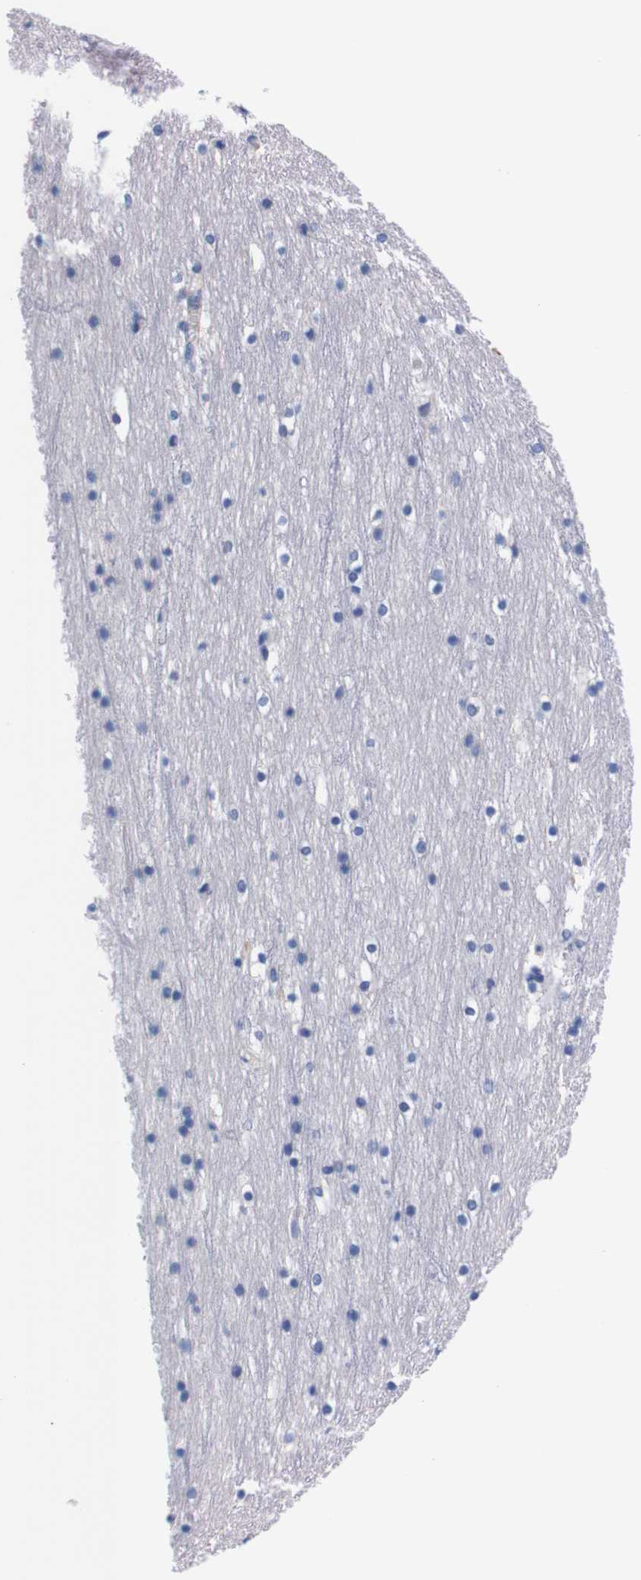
{"staining": {"intensity": "negative", "quantity": "none", "location": "none"}, "tissue": "cerebral cortex", "cell_type": "Endothelial cells", "image_type": "normal", "snomed": [{"axis": "morphology", "description": "Normal tissue, NOS"}, {"axis": "topography", "description": "Cerebral cortex"}], "caption": "An image of cerebral cortex stained for a protein reveals no brown staining in endothelial cells. (Brightfield microscopy of DAB (3,3'-diaminobenzidine) immunohistochemistry (IHC) at high magnification).", "gene": "FAM210A", "patient": {"sex": "male", "age": 45}}